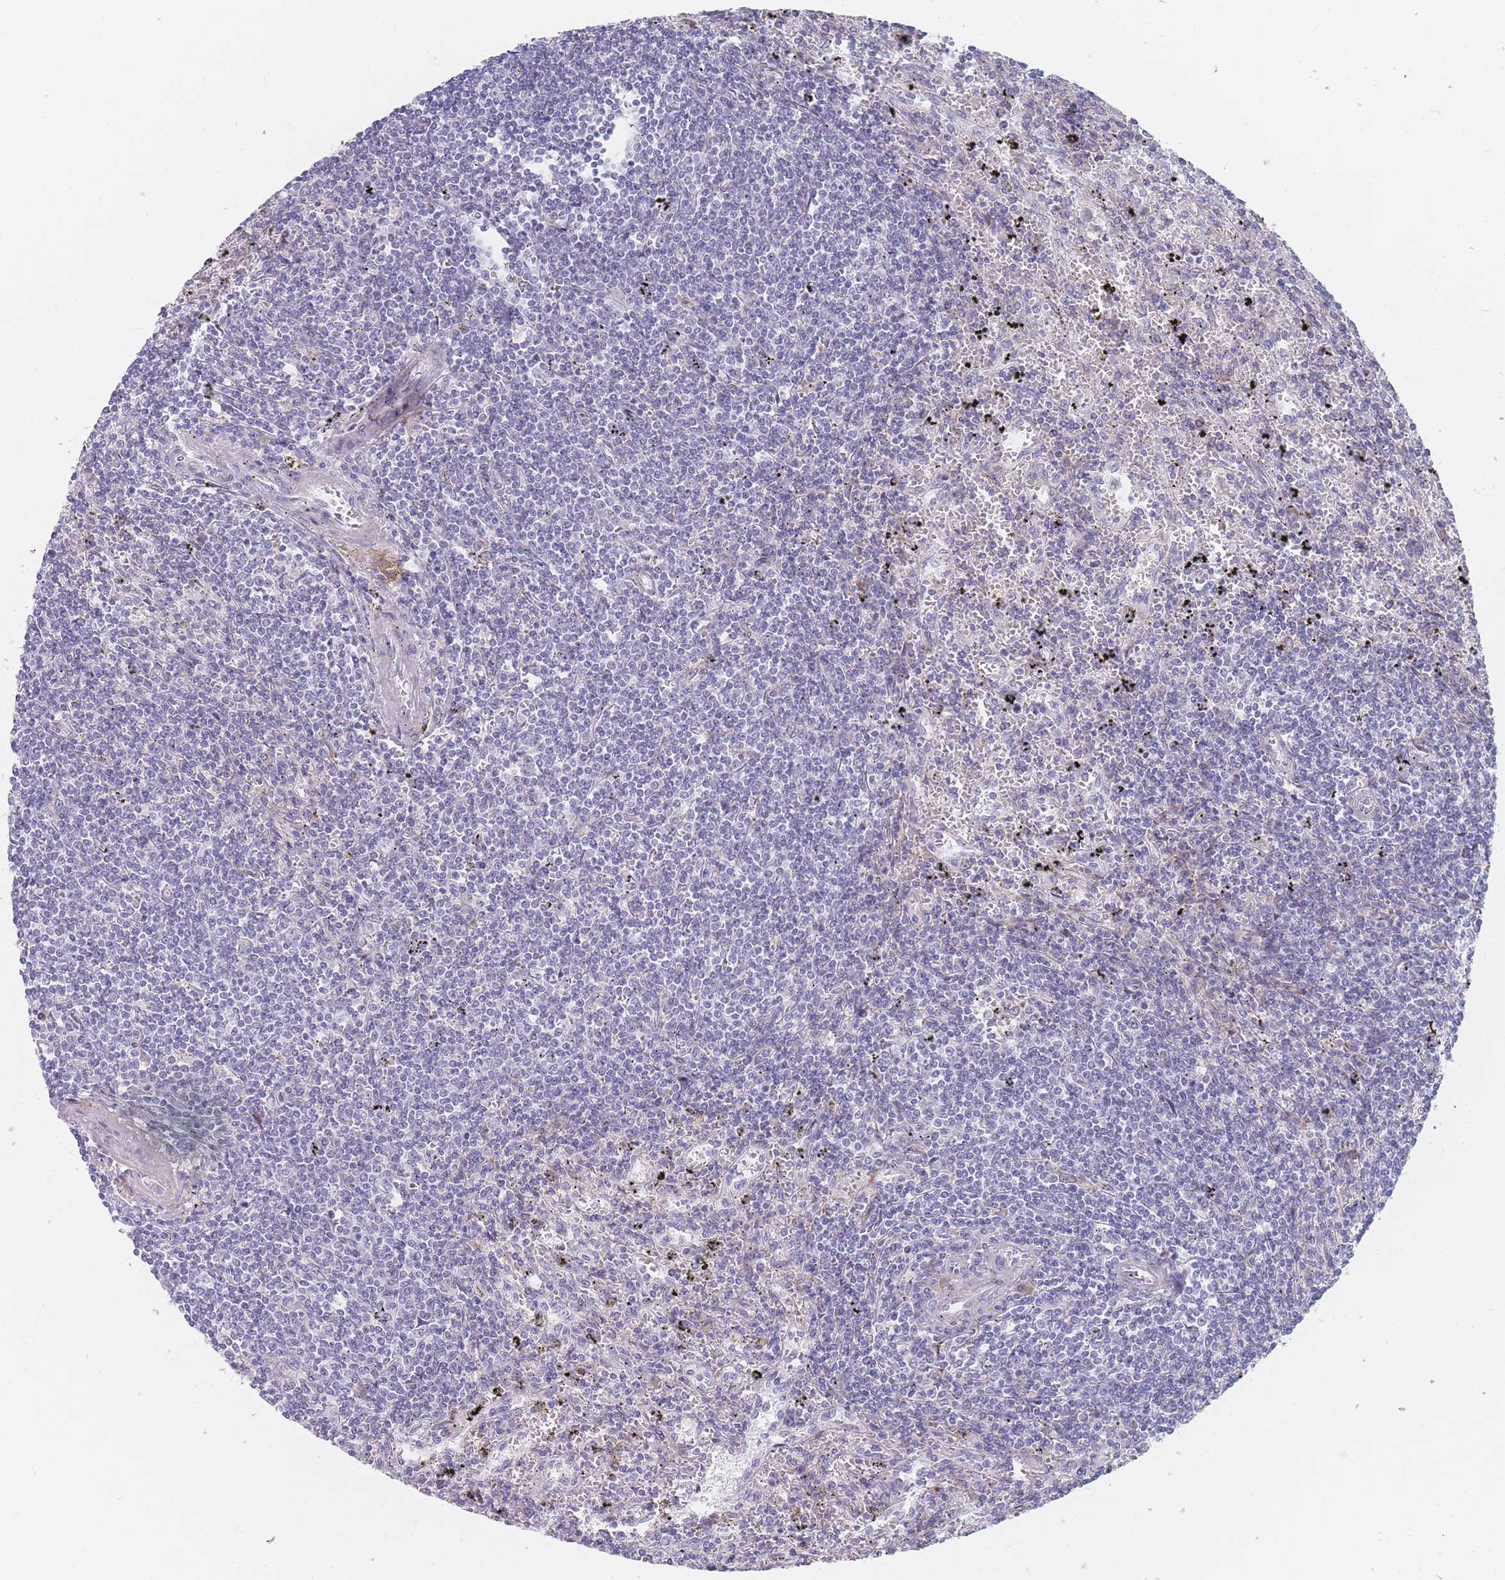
{"staining": {"intensity": "negative", "quantity": "none", "location": "none"}, "tissue": "lymphoma", "cell_type": "Tumor cells", "image_type": "cancer", "snomed": [{"axis": "morphology", "description": "Malignant lymphoma, non-Hodgkin's type, Low grade"}, {"axis": "topography", "description": "Spleen"}], "caption": "This is an immunohistochemistry photomicrograph of human lymphoma. There is no positivity in tumor cells.", "gene": "SPATS1", "patient": {"sex": "male", "age": 76}}